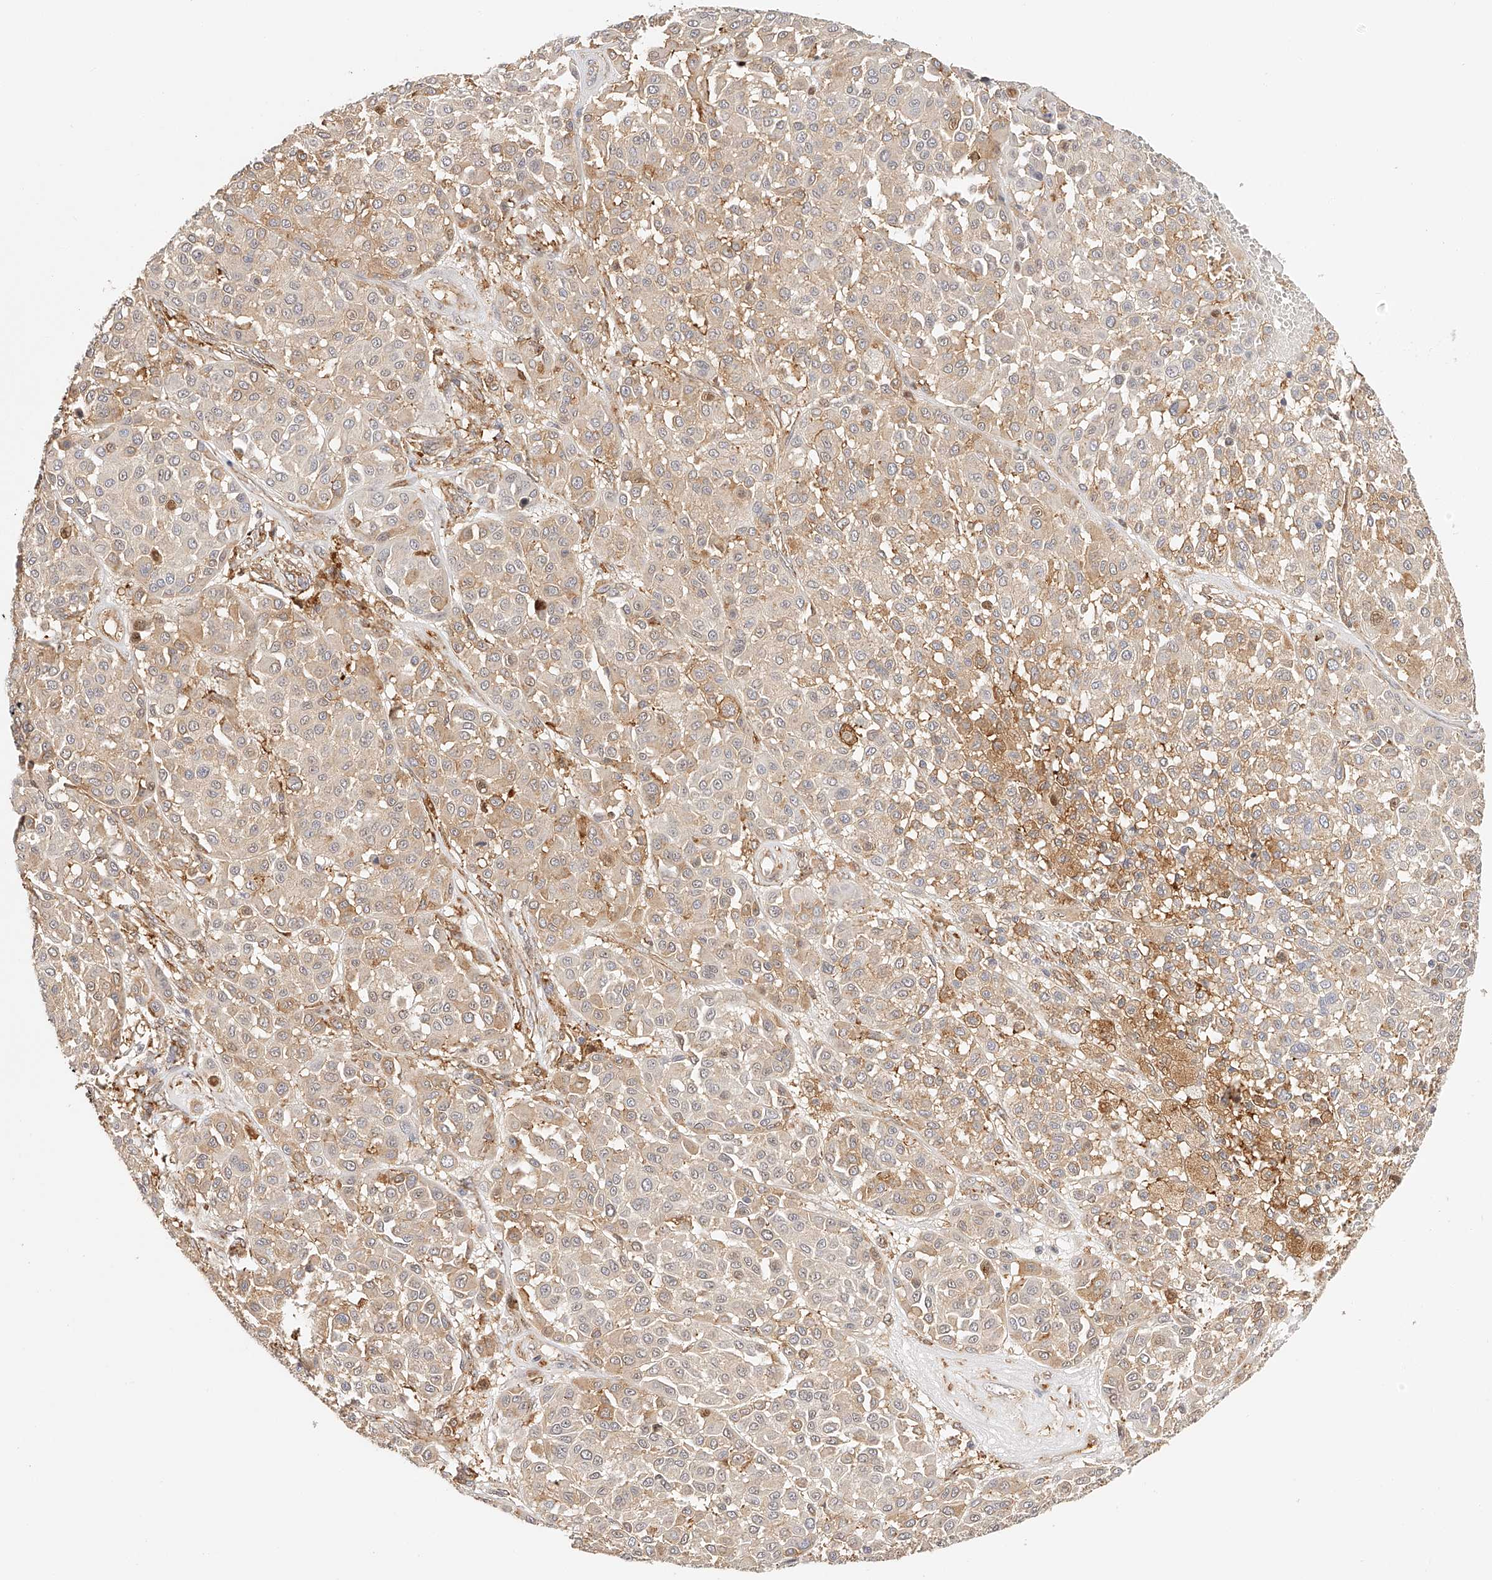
{"staining": {"intensity": "weak", "quantity": "25%-75%", "location": "cytoplasmic/membranous"}, "tissue": "melanoma", "cell_type": "Tumor cells", "image_type": "cancer", "snomed": [{"axis": "morphology", "description": "Malignant melanoma, Metastatic site"}, {"axis": "topography", "description": "Soft tissue"}], "caption": "Brown immunohistochemical staining in human melanoma shows weak cytoplasmic/membranous expression in approximately 25%-75% of tumor cells.", "gene": "SYNC", "patient": {"sex": "male", "age": 41}}